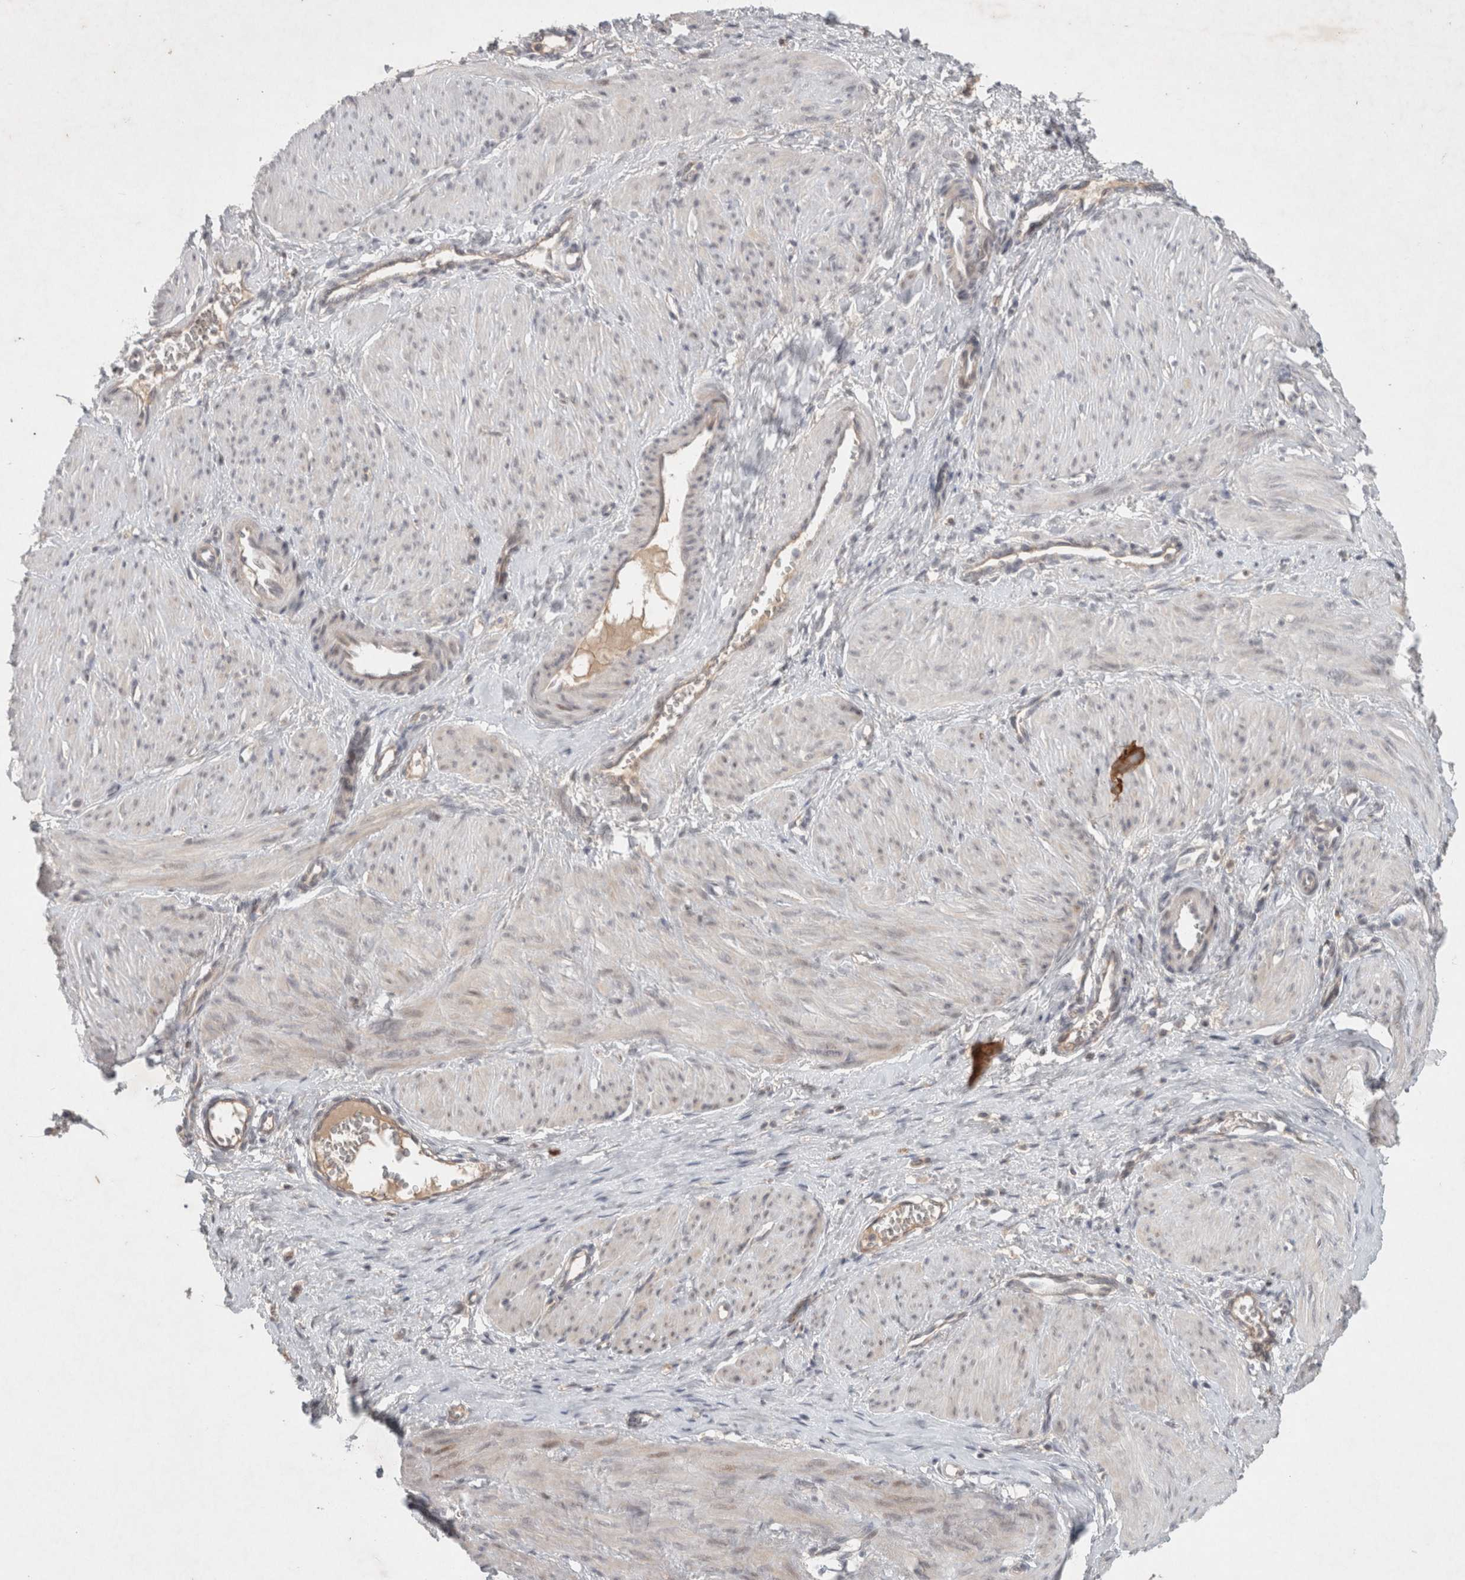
{"staining": {"intensity": "weak", "quantity": "<25%", "location": "cytoplasmic/membranous,nuclear"}, "tissue": "smooth muscle", "cell_type": "Smooth muscle cells", "image_type": "normal", "snomed": [{"axis": "morphology", "description": "Normal tissue, NOS"}, {"axis": "topography", "description": "Endometrium"}], "caption": "IHC image of benign smooth muscle: human smooth muscle stained with DAB (3,3'-diaminobenzidine) reveals no significant protein expression in smooth muscle cells. (DAB IHC visualized using brightfield microscopy, high magnification).", "gene": "RASAL2", "patient": {"sex": "female", "age": 33}}